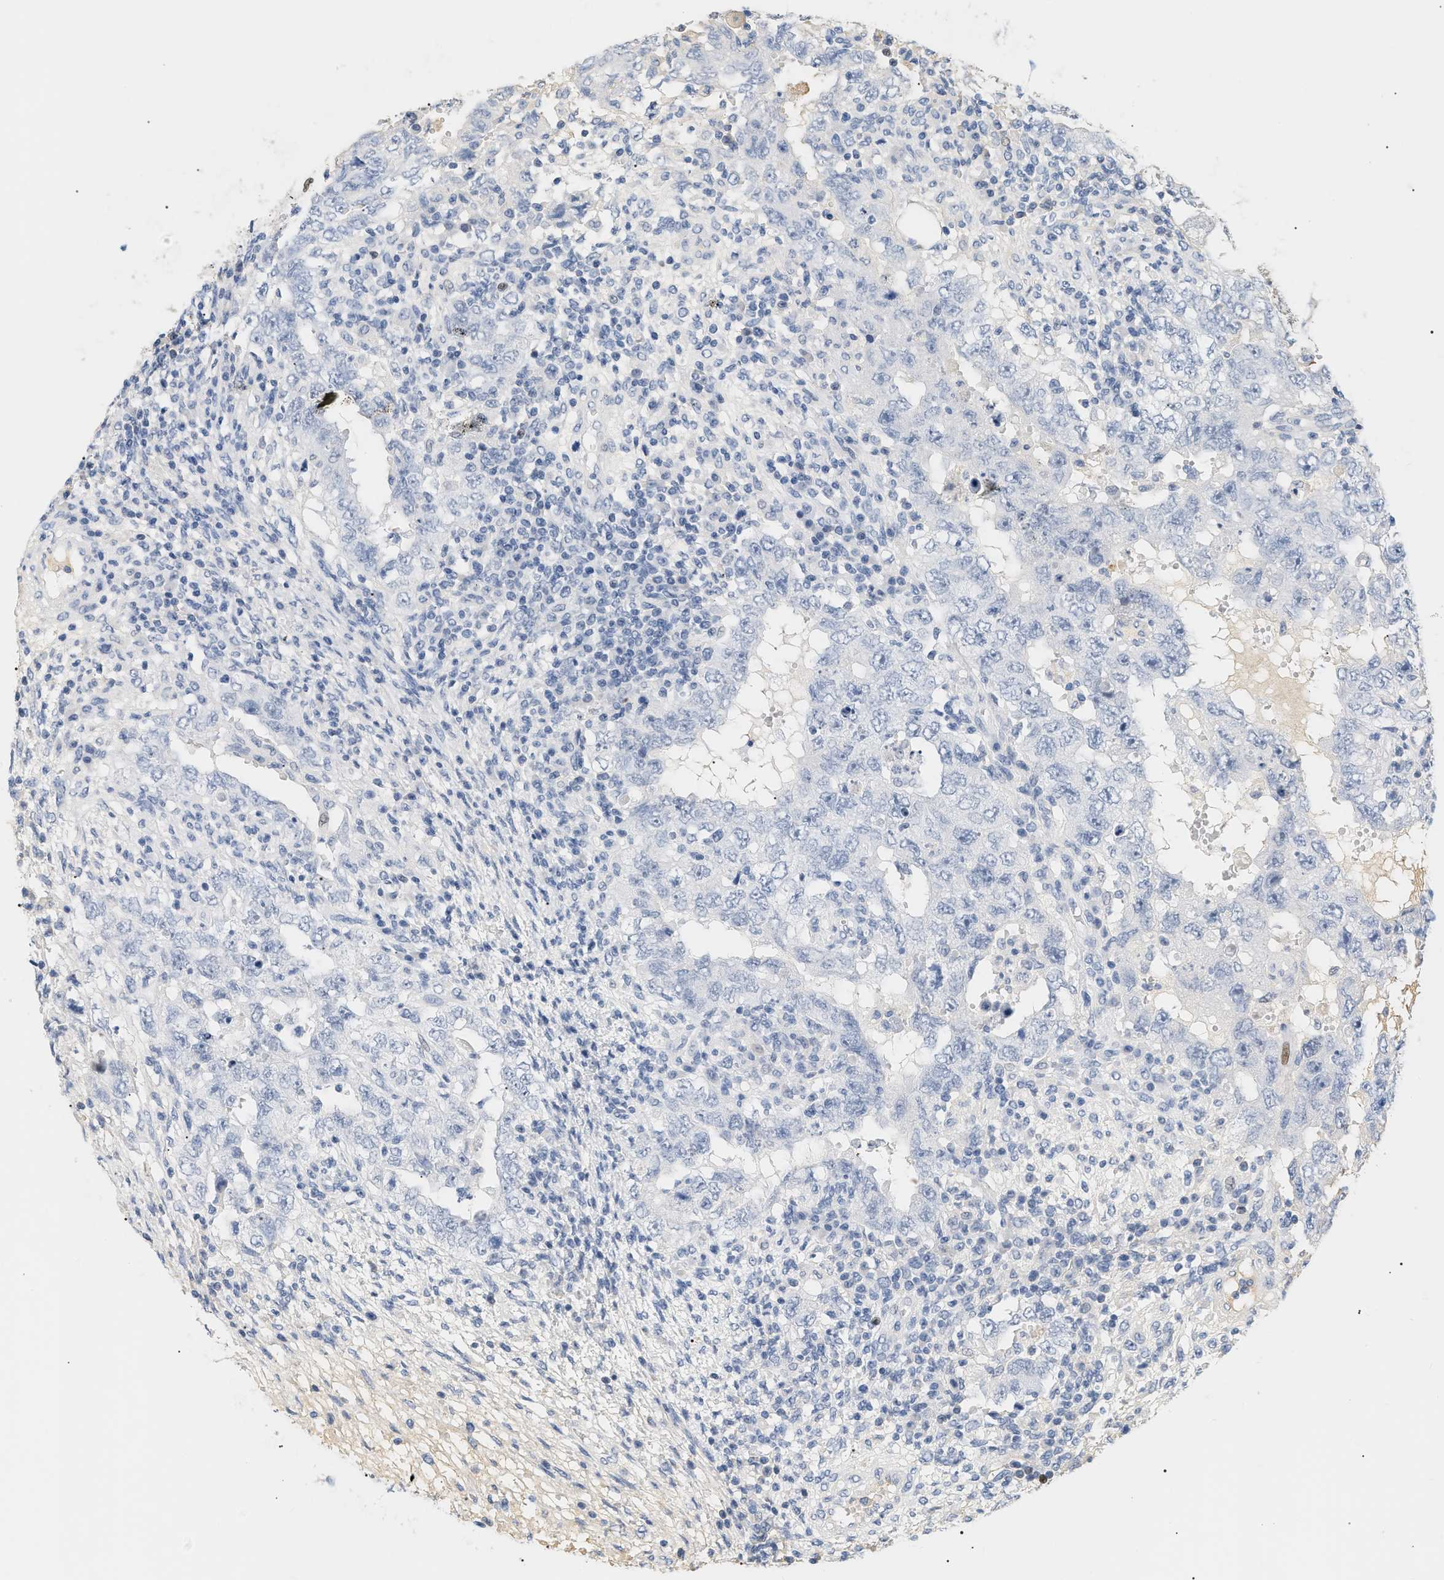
{"staining": {"intensity": "negative", "quantity": "none", "location": "none"}, "tissue": "testis cancer", "cell_type": "Tumor cells", "image_type": "cancer", "snomed": [{"axis": "morphology", "description": "Carcinoma, Embryonal, NOS"}, {"axis": "topography", "description": "Testis"}], "caption": "Immunohistochemical staining of human embryonal carcinoma (testis) shows no significant staining in tumor cells.", "gene": "CFH", "patient": {"sex": "male", "age": 26}}